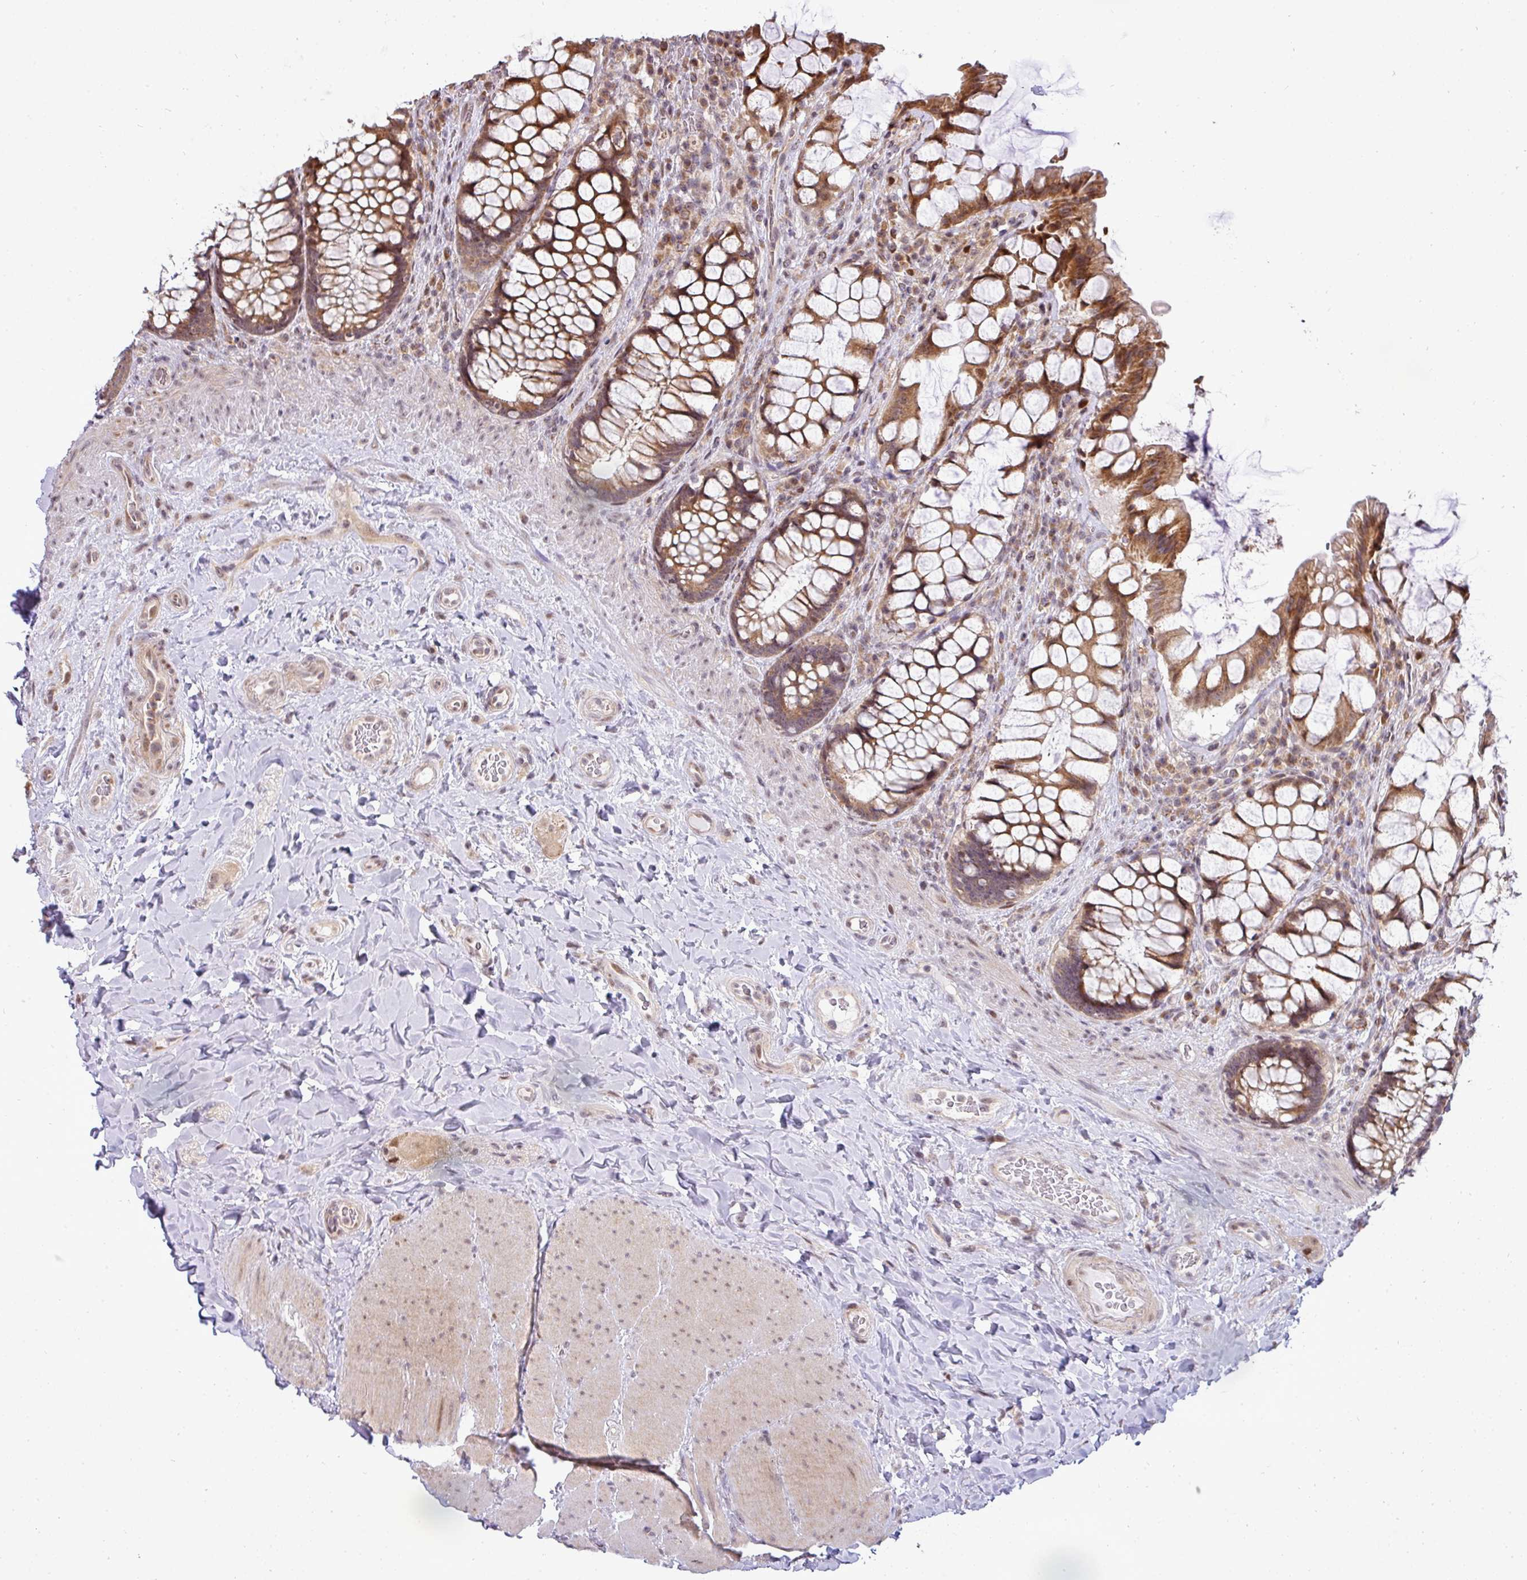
{"staining": {"intensity": "moderate", "quantity": "25%-75%", "location": "cytoplasmic/membranous"}, "tissue": "rectum", "cell_type": "Glandular cells", "image_type": "normal", "snomed": [{"axis": "morphology", "description": "Normal tissue, NOS"}, {"axis": "topography", "description": "Rectum"}], "caption": "High-magnification brightfield microscopy of unremarkable rectum stained with DAB (brown) and counterstained with hematoxylin (blue). glandular cells exhibit moderate cytoplasmic/membranous positivity is appreciated in approximately25%-75% of cells. The staining was performed using DAB to visualize the protein expression in brown, while the nuclei were stained in blue with hematoxylin (Magnification: 20x).", "gene": "MAZ", "patient": {"sex": "female", "age": 58}}